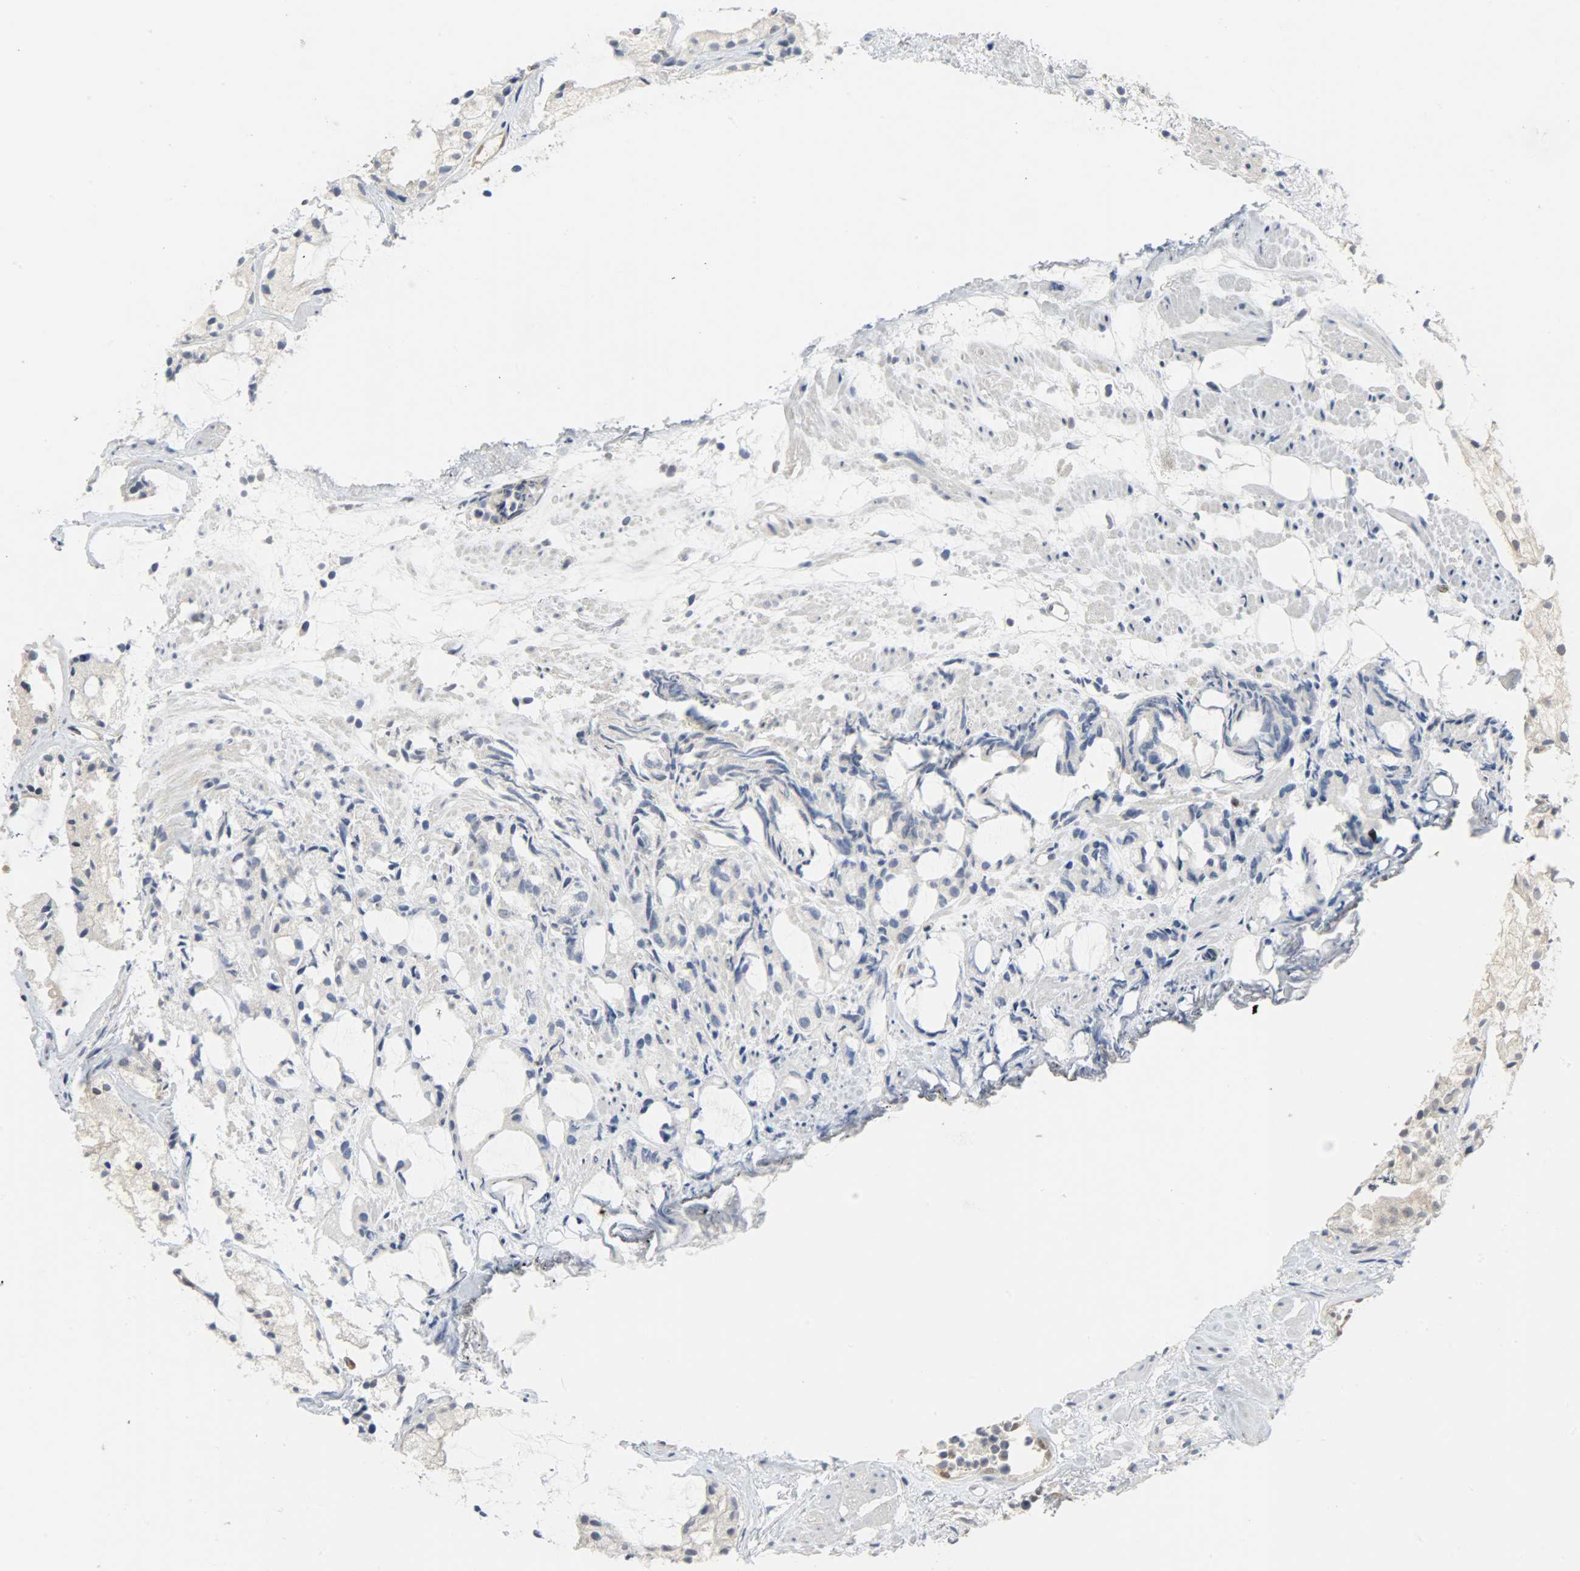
{"staining": {"intensity": "negative", "quantity": "none", "location": "none"}, "tissue": "prostate cancer", "cell_type": "Tumor cells", "image_type": "cancer", "snomed": [{"axis": "morphology", "description": "Adenocarcinoma, High grade"}, {"axis": "topography", "description": "Prostate"}], "caption": "Immunohistochemistry (IHC) micrograph of human prostate cancer (adenocarcinoma (high-grade)) stained for a protein (brown), which displays no positivity in tumor cells.", "gene": "FKBP1A", "patient": {"sex": "male", "age": 85}}